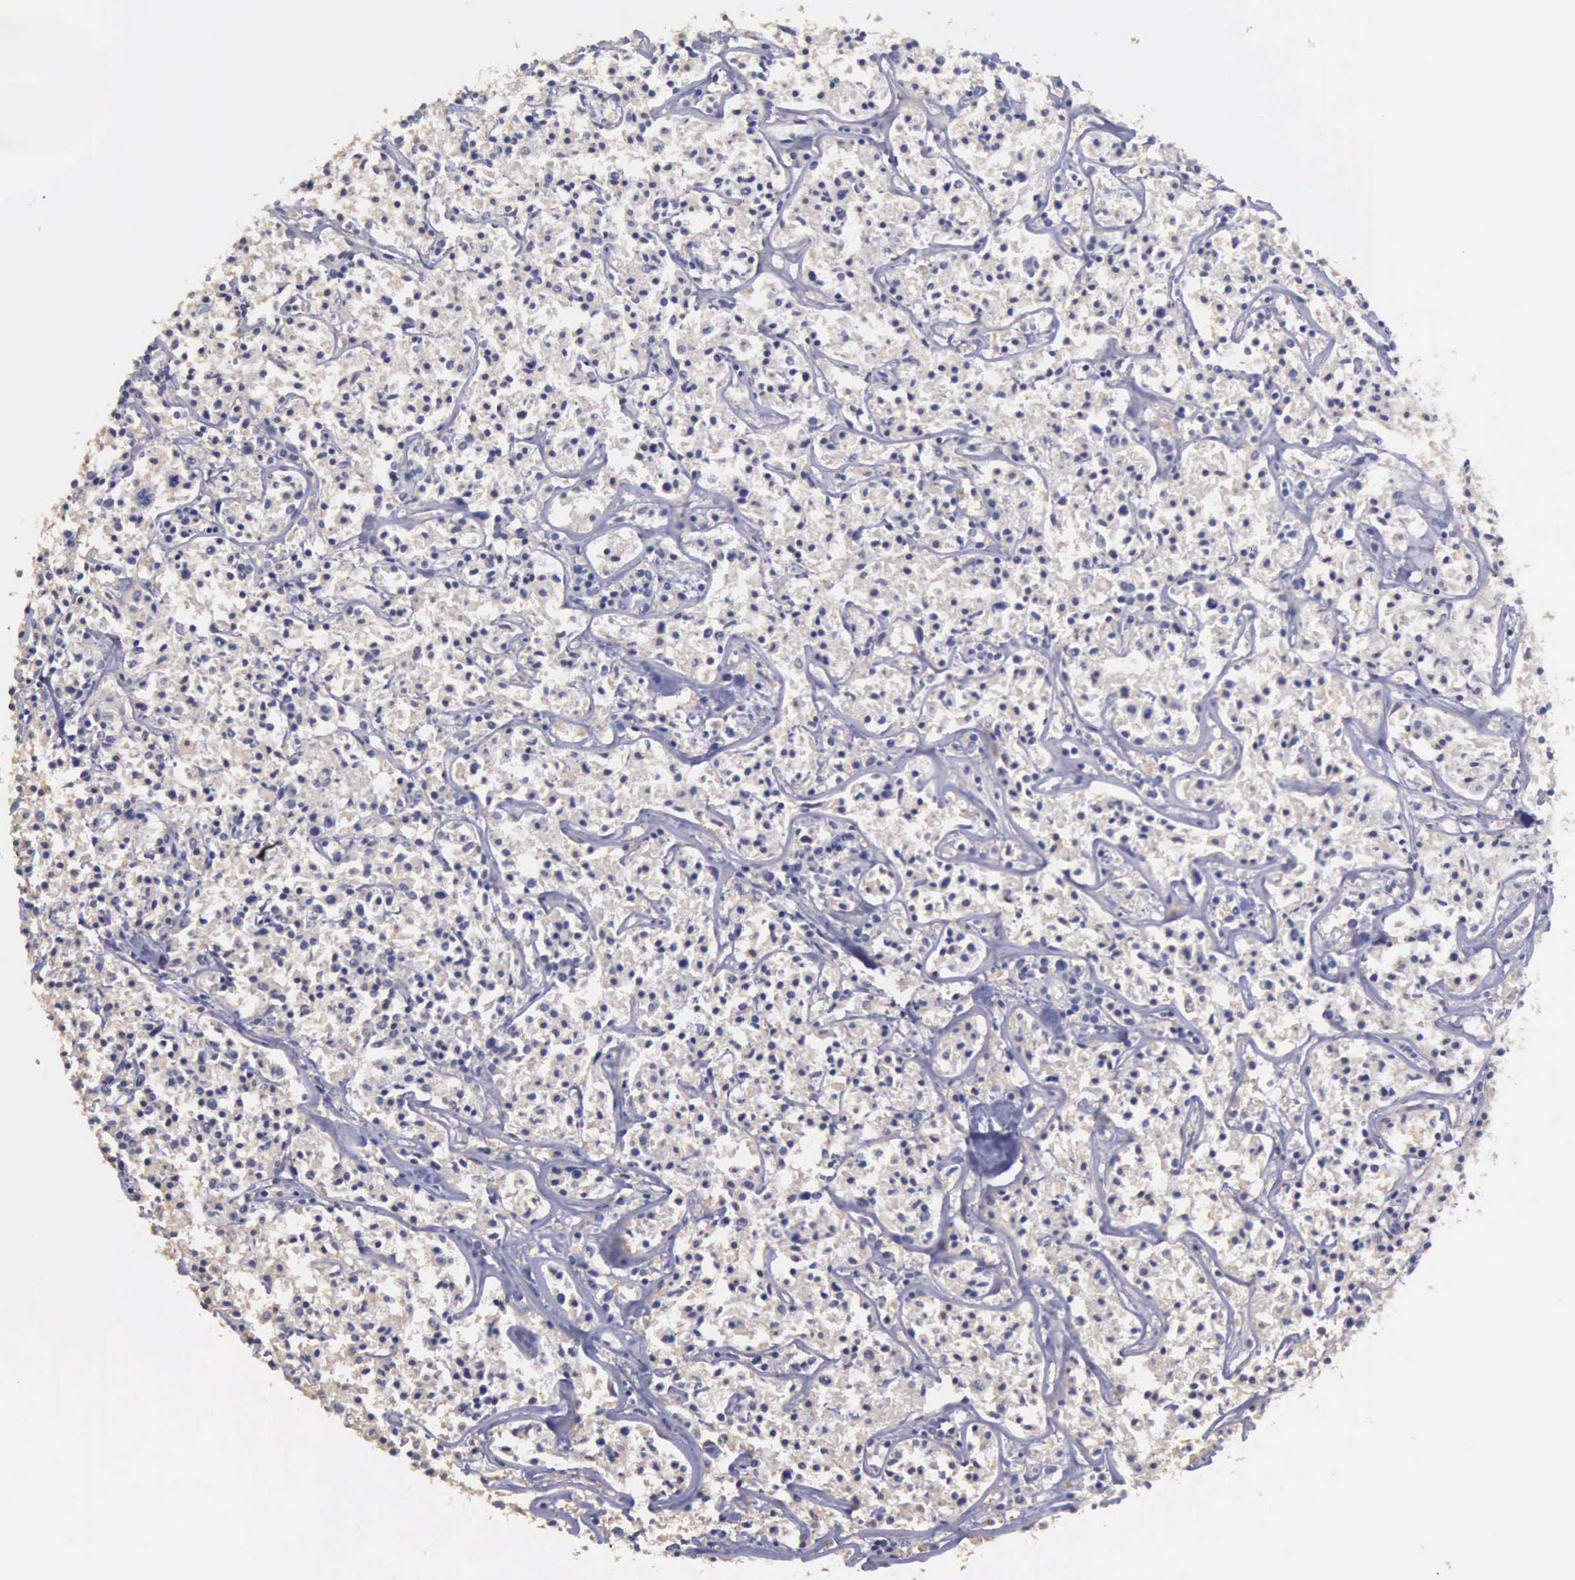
{"staining": {"intensity": "negative", "quantity": "none", "location": "none"}, "tissue": "lymphoma", "cell_type": "Tumor cells", "image_type": "cancer", "snomed": [{"axis": "morphology", "description": "Malignant lymphoma, non-Hodgkin's type, Low grade"}, {"axis": "topography", "description": "Small intestine"}], "caption": "Tumor cells are negative for brown protein staining in malignant lymphoma, non-Hodgkin's type (low-grade).", "gene": "PHKA1", "patient": {"sex": "female", "age": 59}}